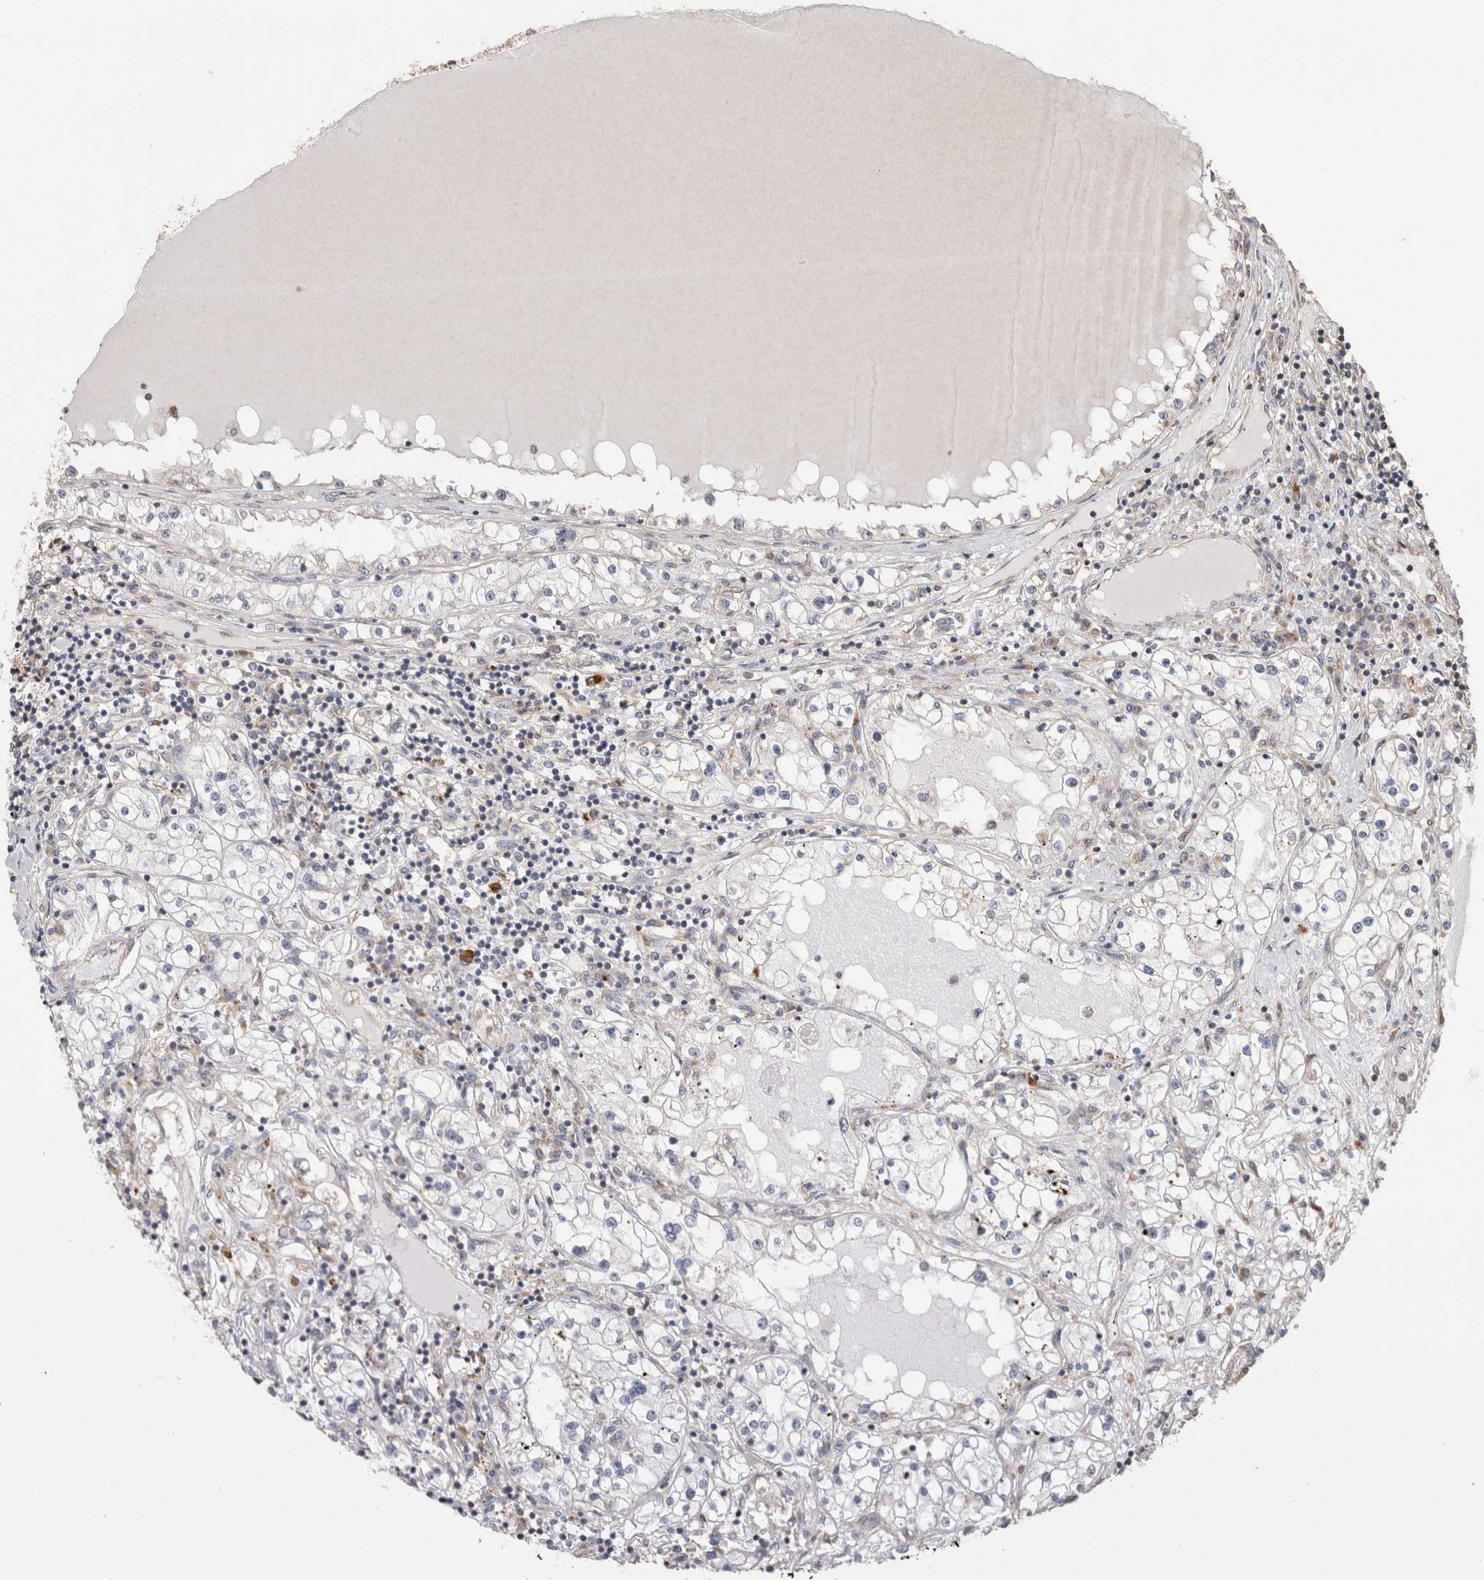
{"staining": {"intensity": "weak", "quantity": "<25%", "location": "cytoplasmic/membranous"}, "tissue": "renal cancer", "cell_type": "Tumor cells", "image_type": "cancer", "snomed": [{"axis": "morphology", "description": "Adenocarcinoma, NOS"}, {"axis": "topography", "description": "Kidney"}], "caption": "A high-resolution photomicrograph shows IHC staining of adenocarcinoma (renal), which demonstrates no significant expression in tumor cells.", "gene": "CLIP1", "patient": {"sex": "male", "age": 68}}